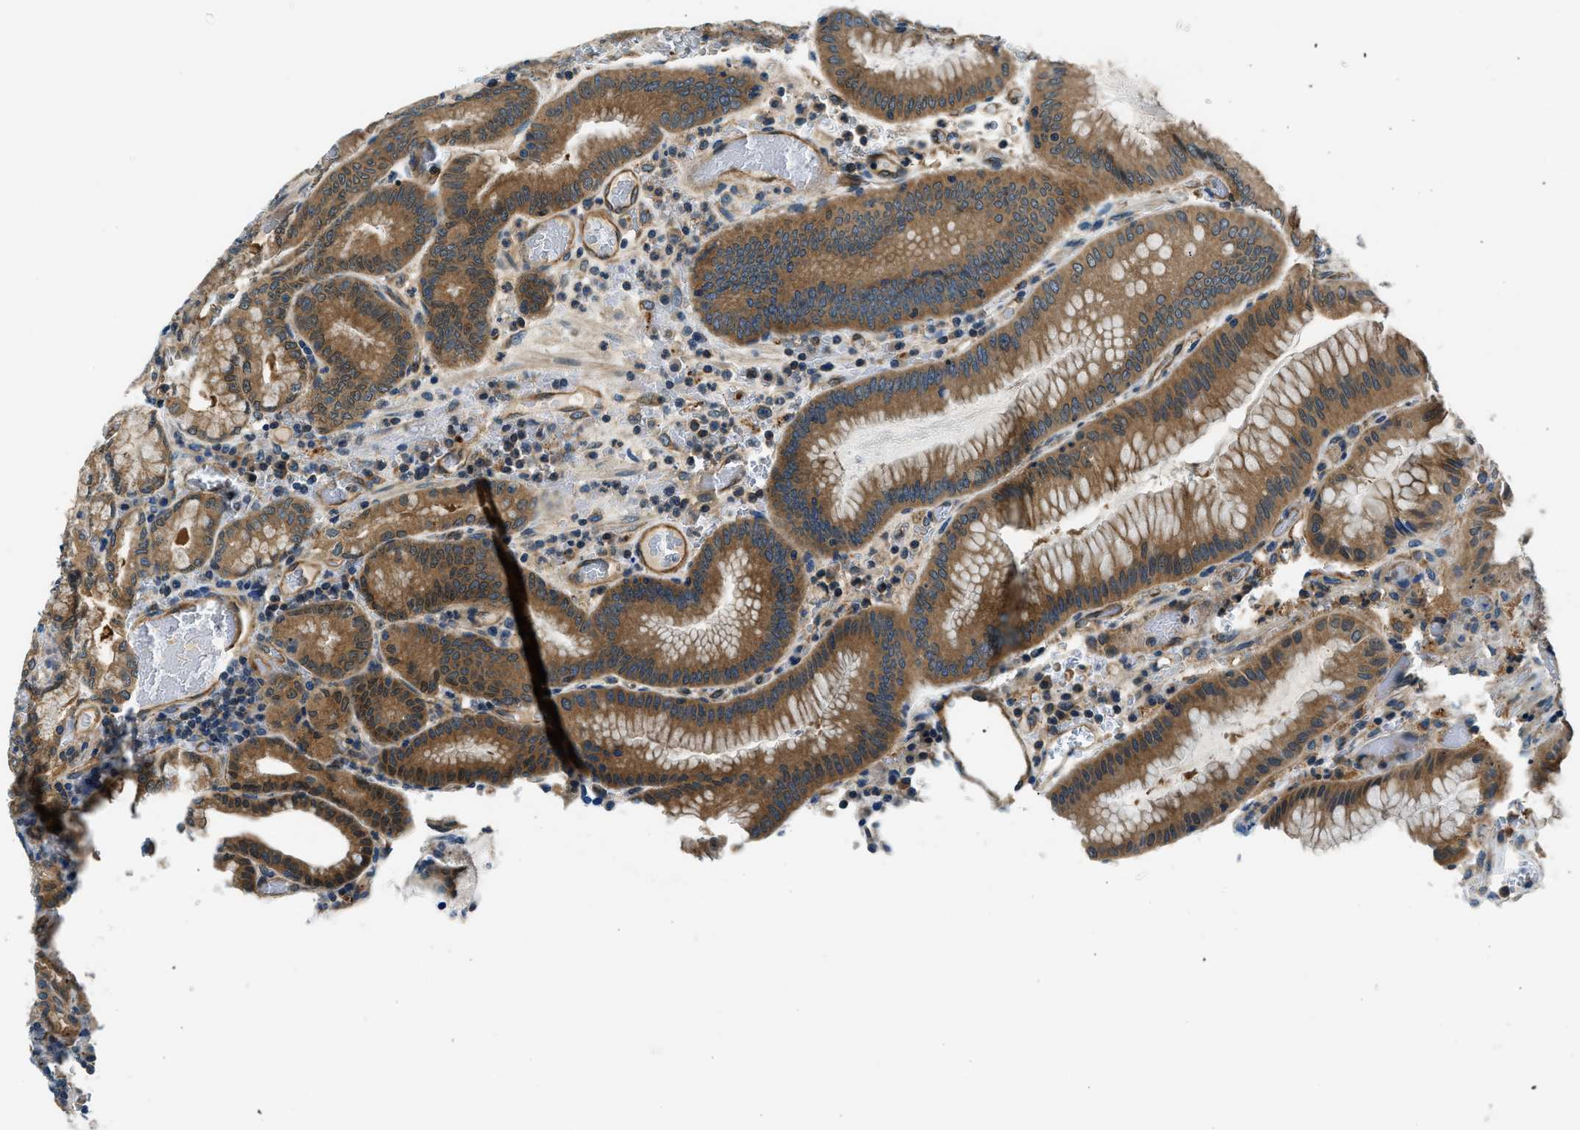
{"staining": {"intensity": "moderate", "quantity": ">75%", "location": "cytoplasmic/membranous"}, "tissue": "stomach", "cell_type": "Glandular cells", "image_type": "normal", "snomed": [{"axis": "morphology", "description": "Normal tissue, NOS"}, {"axis": "morphology", "description": "Carcinoid, malignant, NOS"}, {"axis": "topography", "description": "Stomach, upper"}], "caption": "Immunohistochemistry of normal stomach shows medium levels of moderate cytoplasmic/membranous expression in about >75% of glandular cells. (Brightfield microscopy of DAB IHC at high magnification).", "gene": "SLC19A2", "patient": {"sex": "male", "age": 39}}